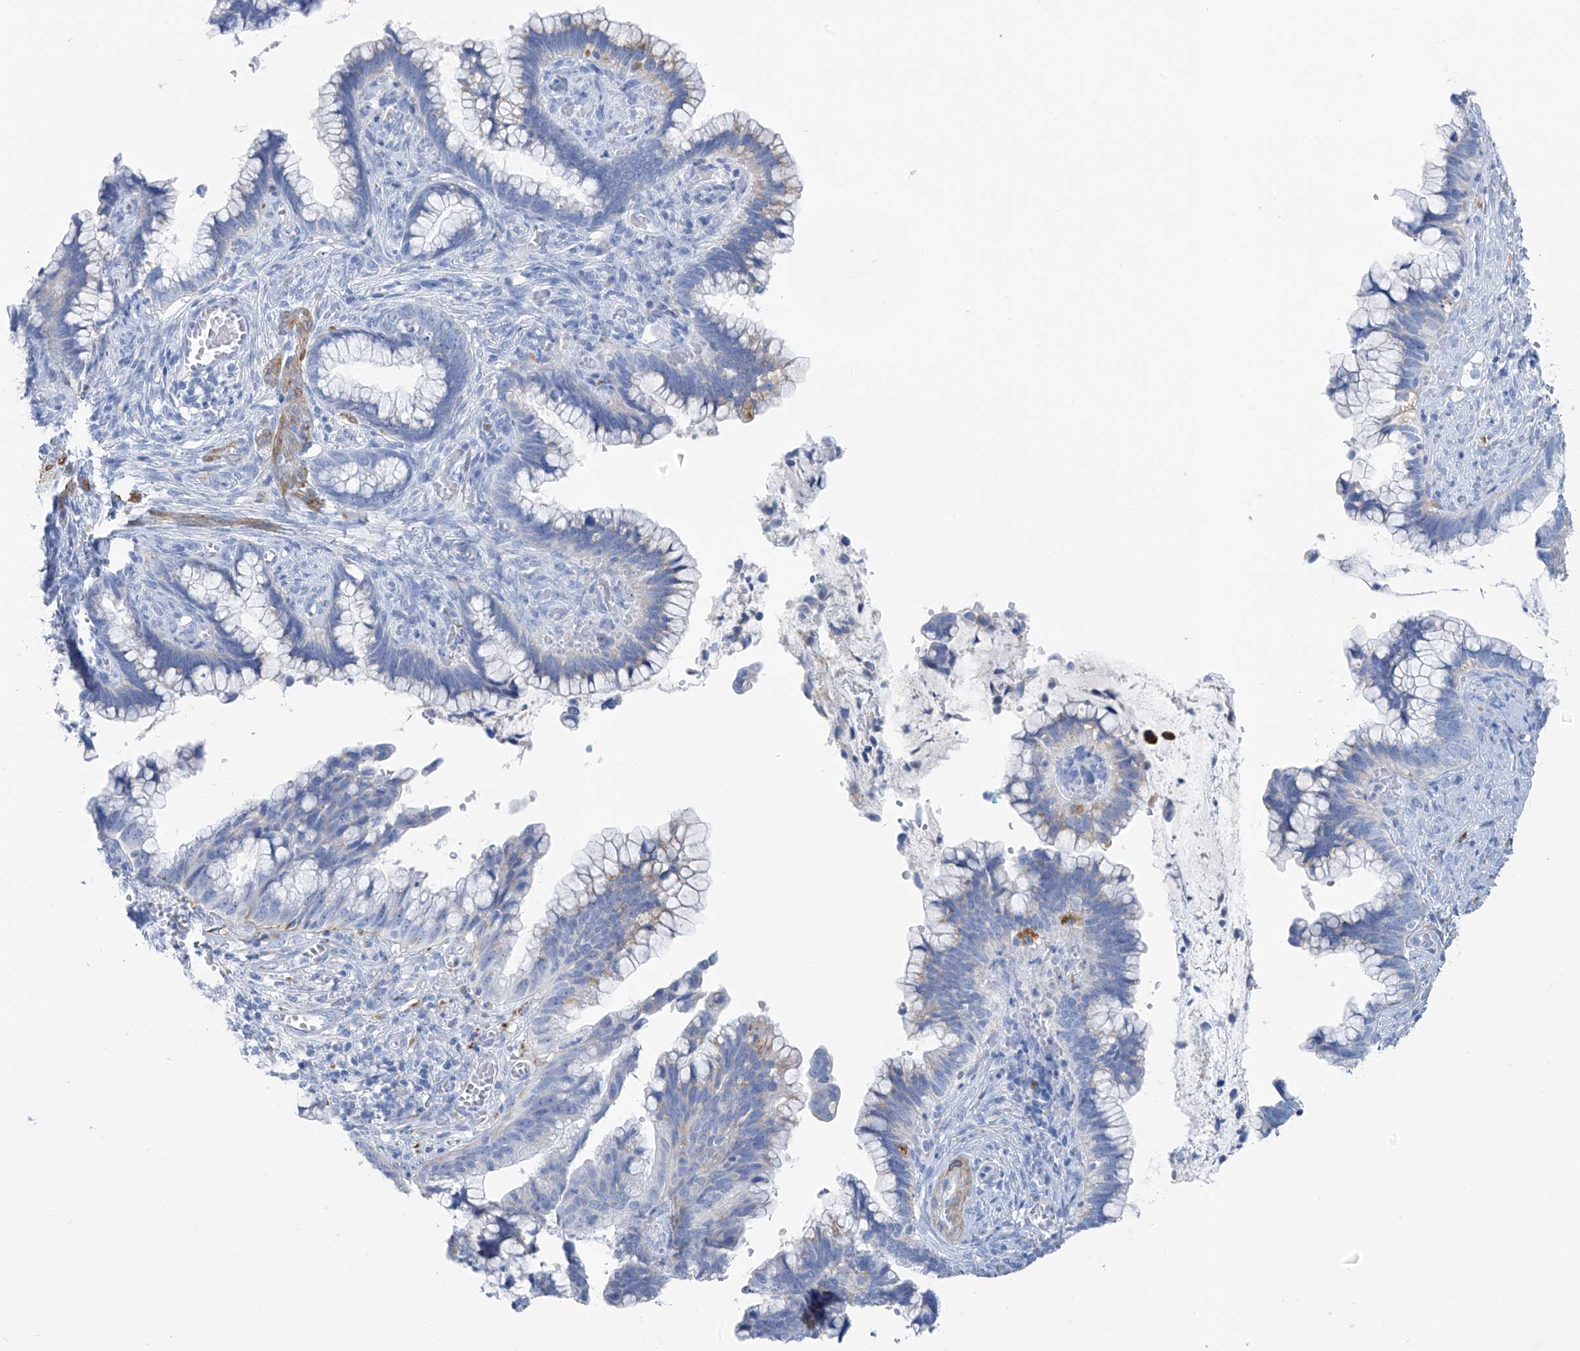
{"staining": {"intensity": "weak", "quantity": "<25%", "location": "cytoplasmic/membranous"}, "tissue": "cervical cancer", "cell_type": "Tumor cells", "image_type": "cancer", "snomed": [{"axis": "morphology", "description": "Adenocarcinoma, NOS"}, {"axis": "topography", "description": "Cervix"}], "caption": "Cervical cancer stained for a protein using IHC displays no positivity tumor cells.", "gene": "GLMP", "patient": {"sex": "female", "age": 44}}